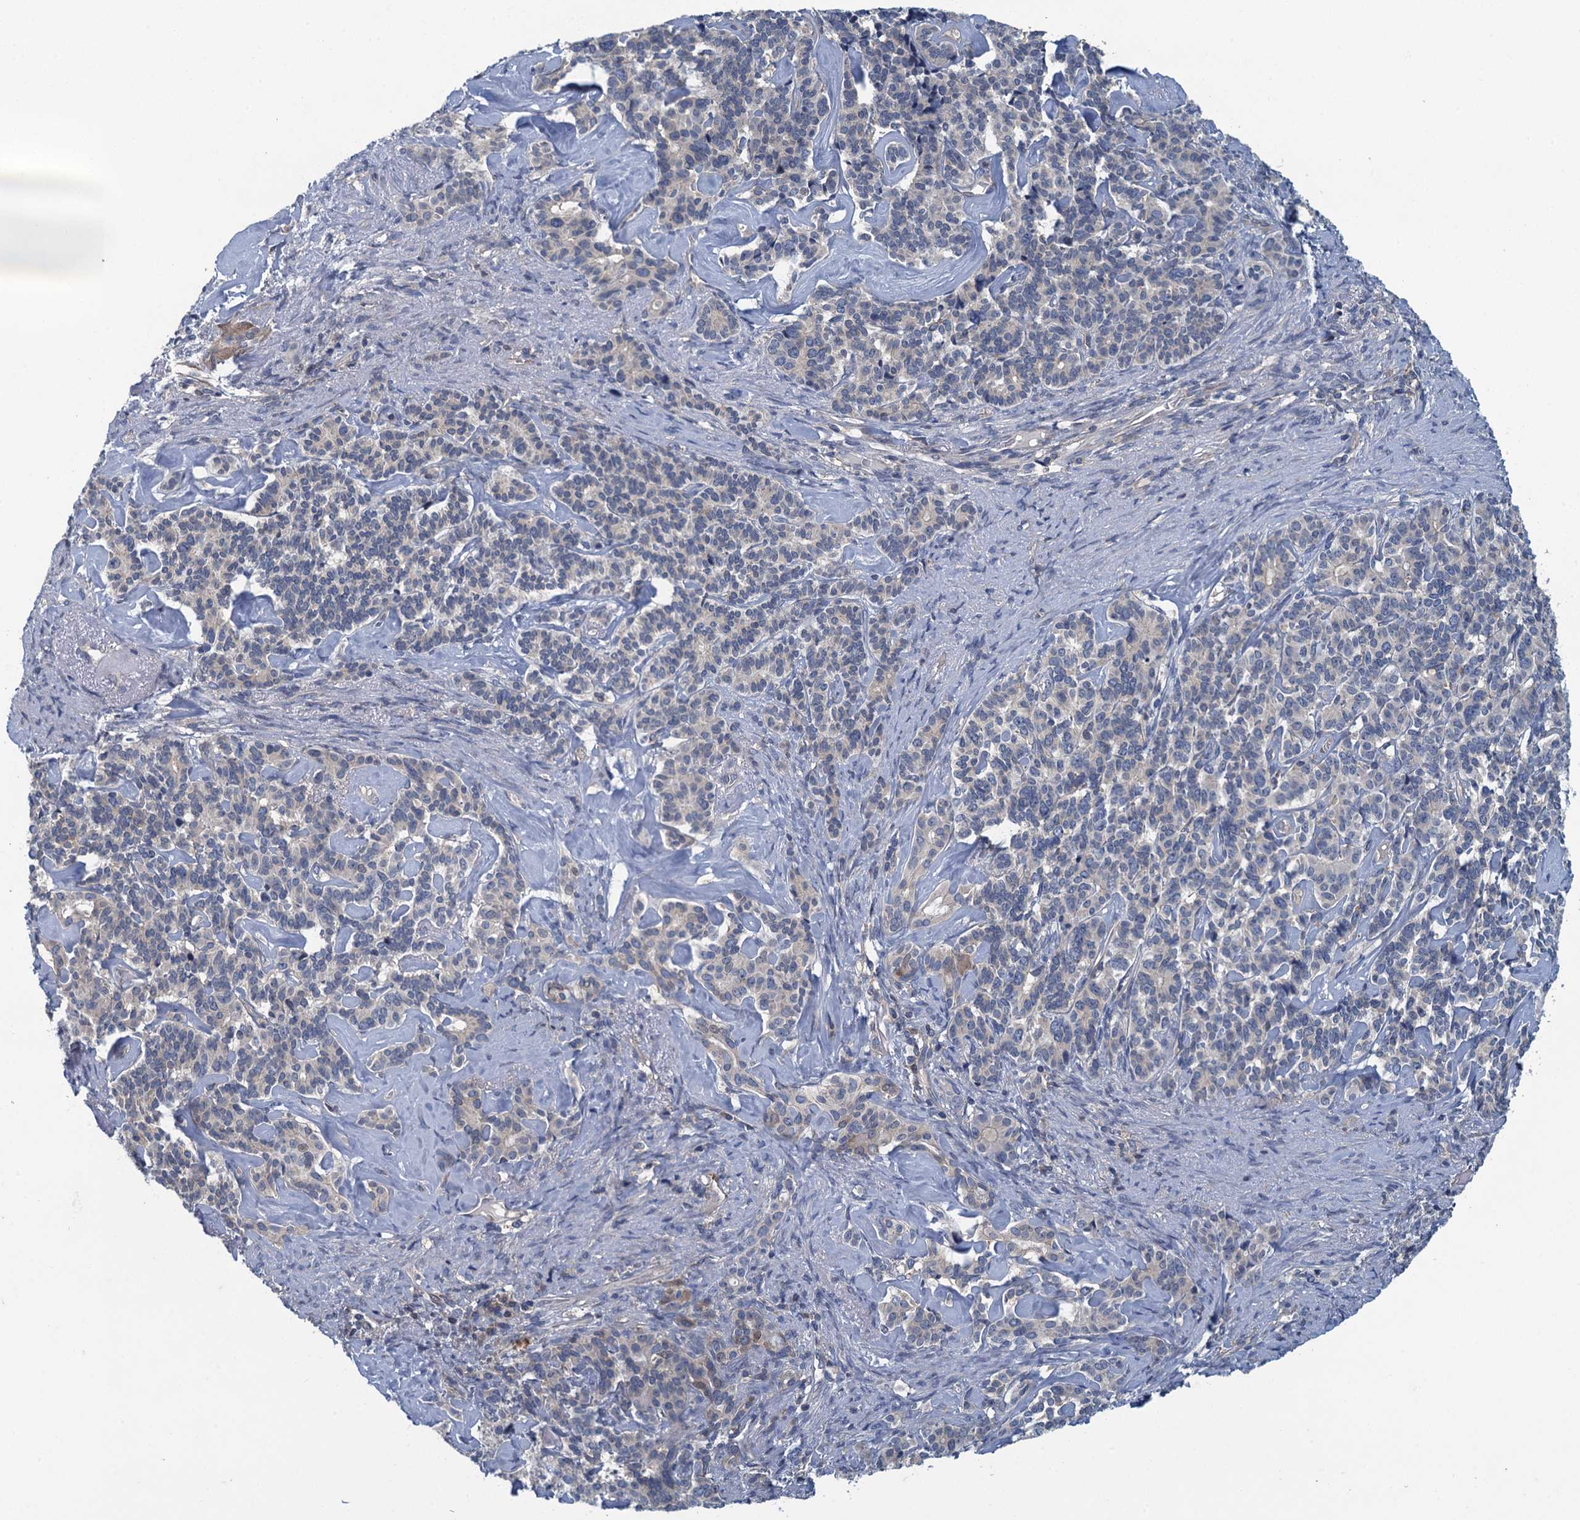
{"staining": {"intensity": "negative", "quantity": "none", "location": "none"}, "tissue": "pancreatic cancer", "cell_type": "Tumor cells", "image_type": "cancer", "snomed": [{"axis": "morphology", "description": "Adenocarcinoma, NOS"}, {"axis": "topography", "description": "Pancreas"}], "caption": "A high-resolution photomicrograph shows IHC staining of adenocarcinoma (pancreatic), which demonstrates no significant expression in tumor cells.", "gene": "NCKAP1L", "patient": {"sex": "female", "age": 74}}